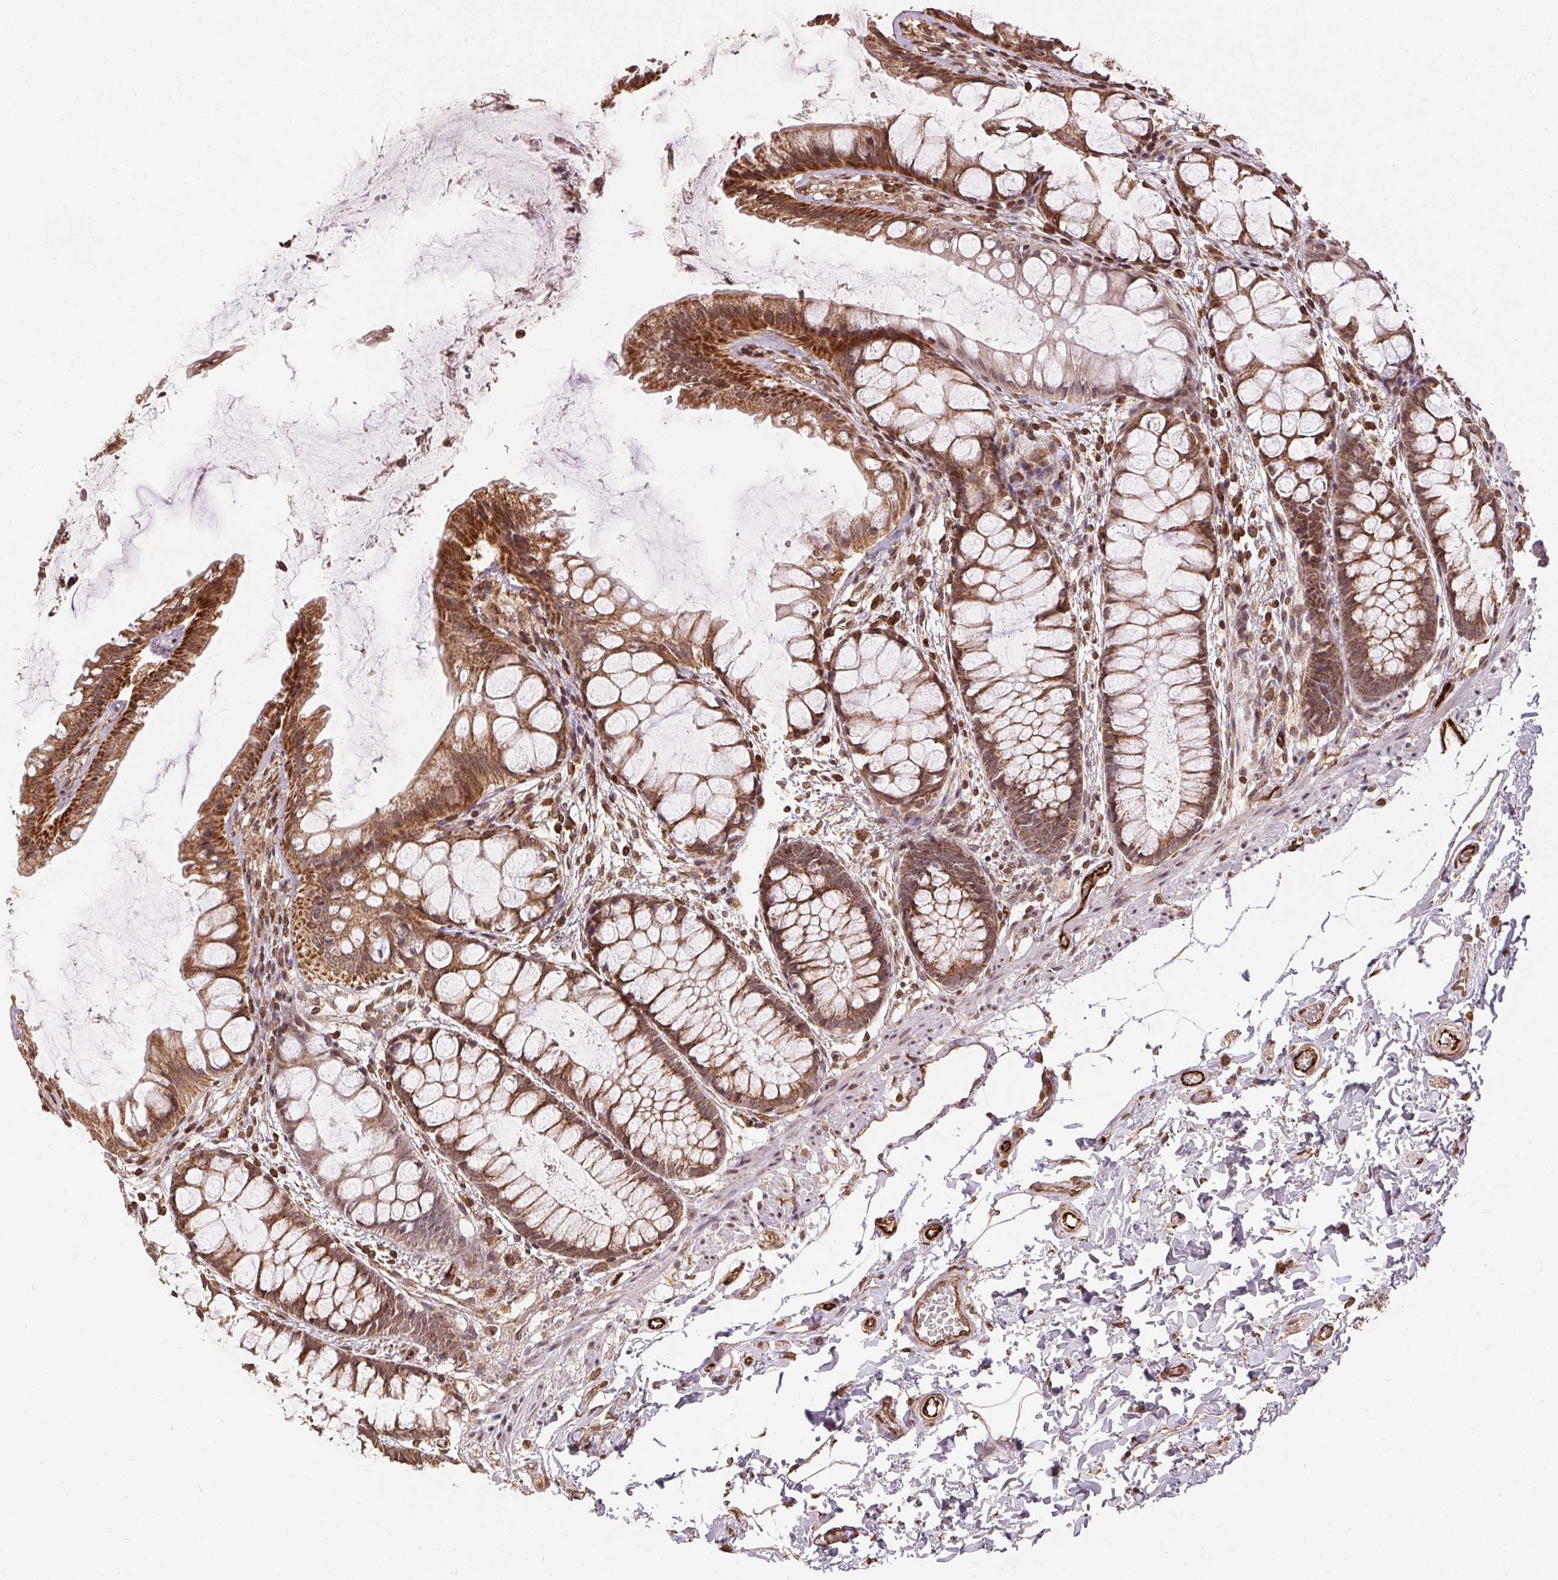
{"staining": {"intensity": "strong", "quantity": ">75%", "location": "cytoplasmic/membranous"}, "tissue": "rectum", "cell_type": "Glandular cells", "image_type": "normal", "snomed": [{"axis": "morphology", "description": "Normal tissue, NOS"}, {"axis": "topography", "description": "Rectum"}], "caption": "This is an image of immunohistochemistry (IHC) staining of normal rectum, which shows strong expression in the cytoplasmic/membranous of glandular cells.", "gene": "SPRED2", "patient": {"sex": "female", "age": 62}}